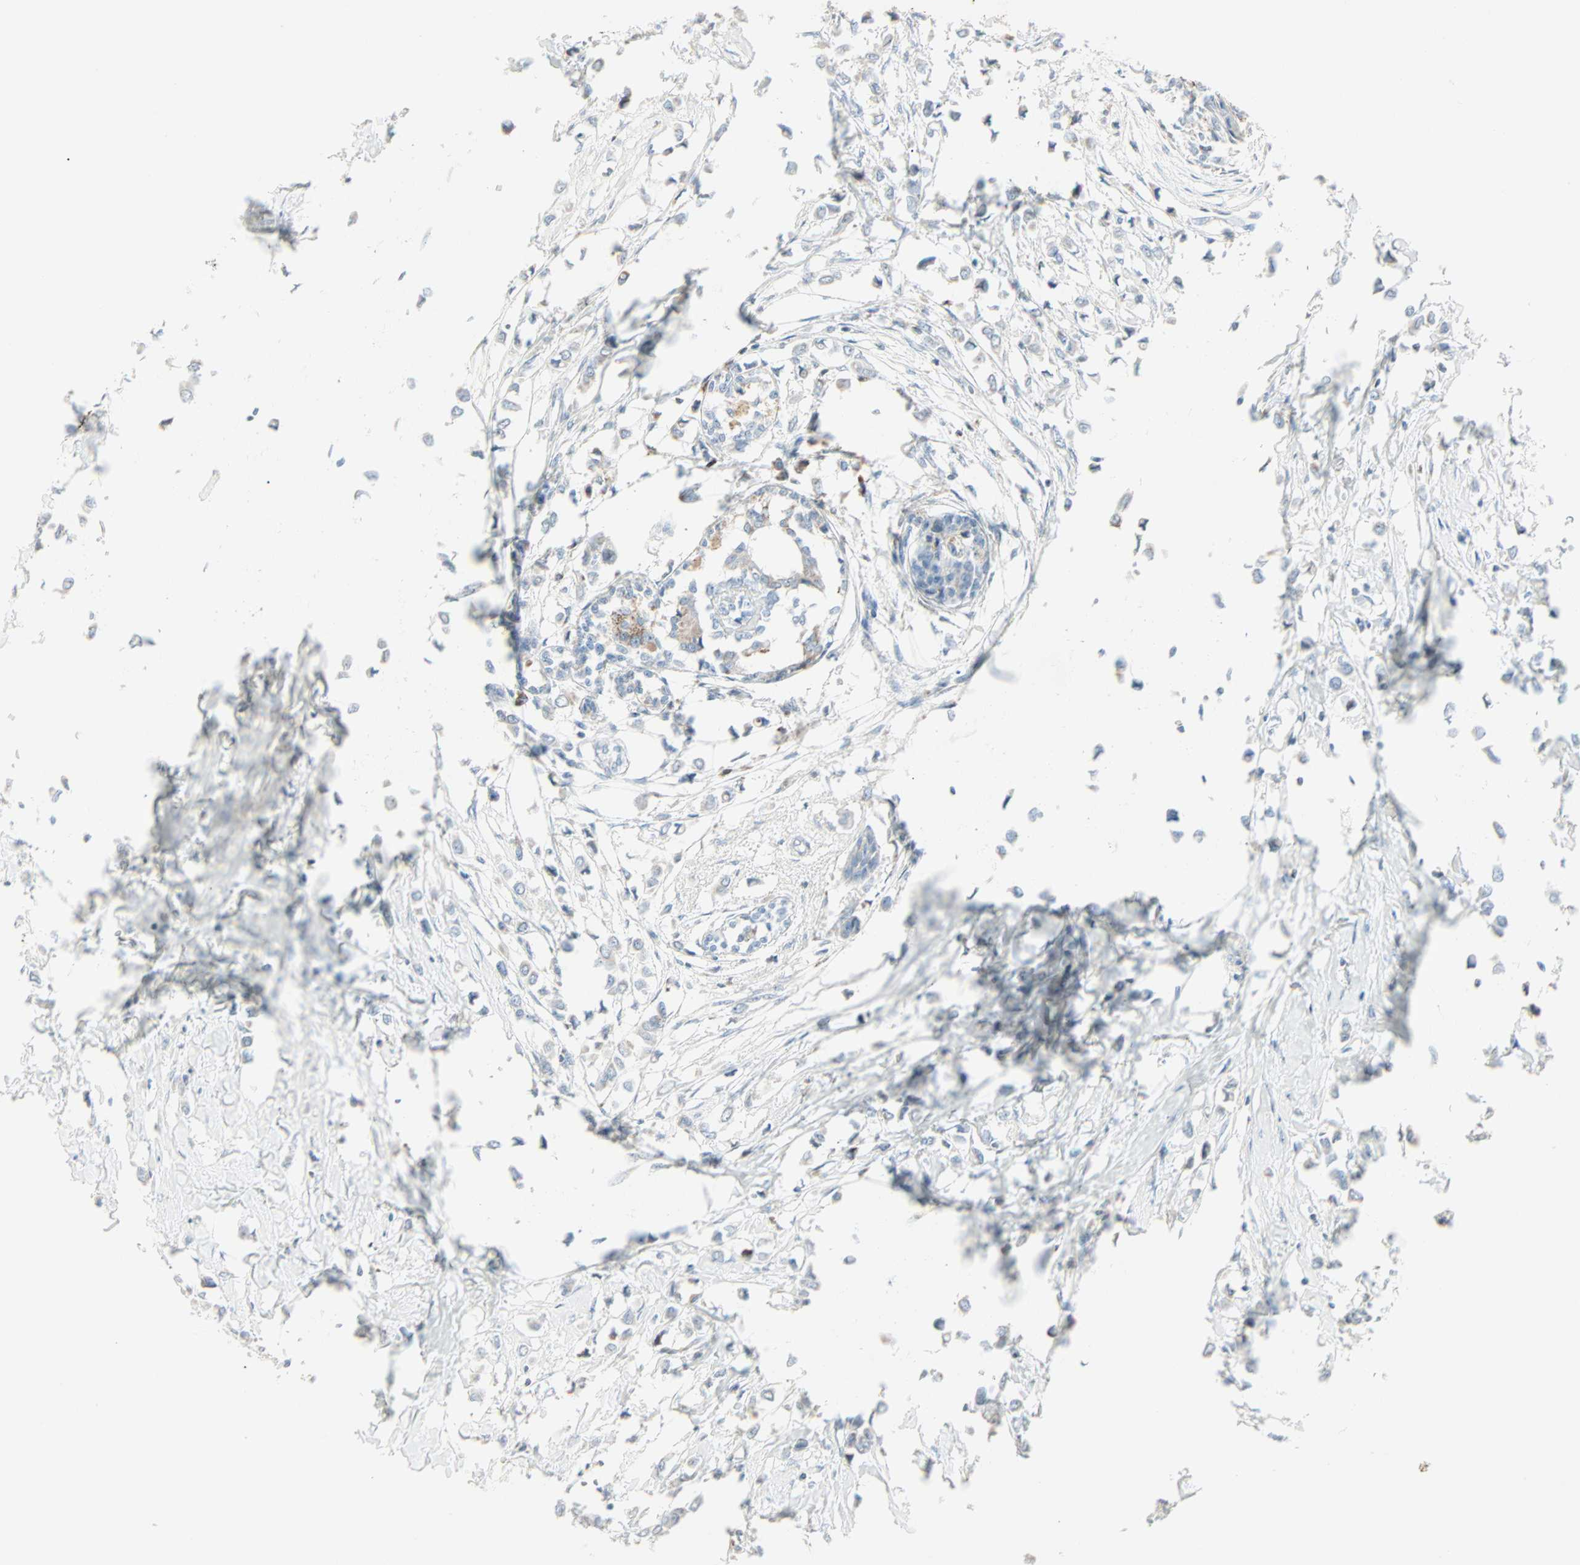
{"staining": {"intensity": "negative", "quantity": "none", "location": "none"}, "tissue": "breast cancer", "cell_type": "Tumor cells", "image_type": "cancer", "snomed": [{"axis": "morphology", "description": "Lobular carcinoma"}, {"axis": "topography", "description": "Breast"}], "caption": "Histopathology image shows no significant protein staining in tumor cells of breast lobular carcinoma.", "gene": "IDH2", "patient": {"sex": "female", "age": 51}}